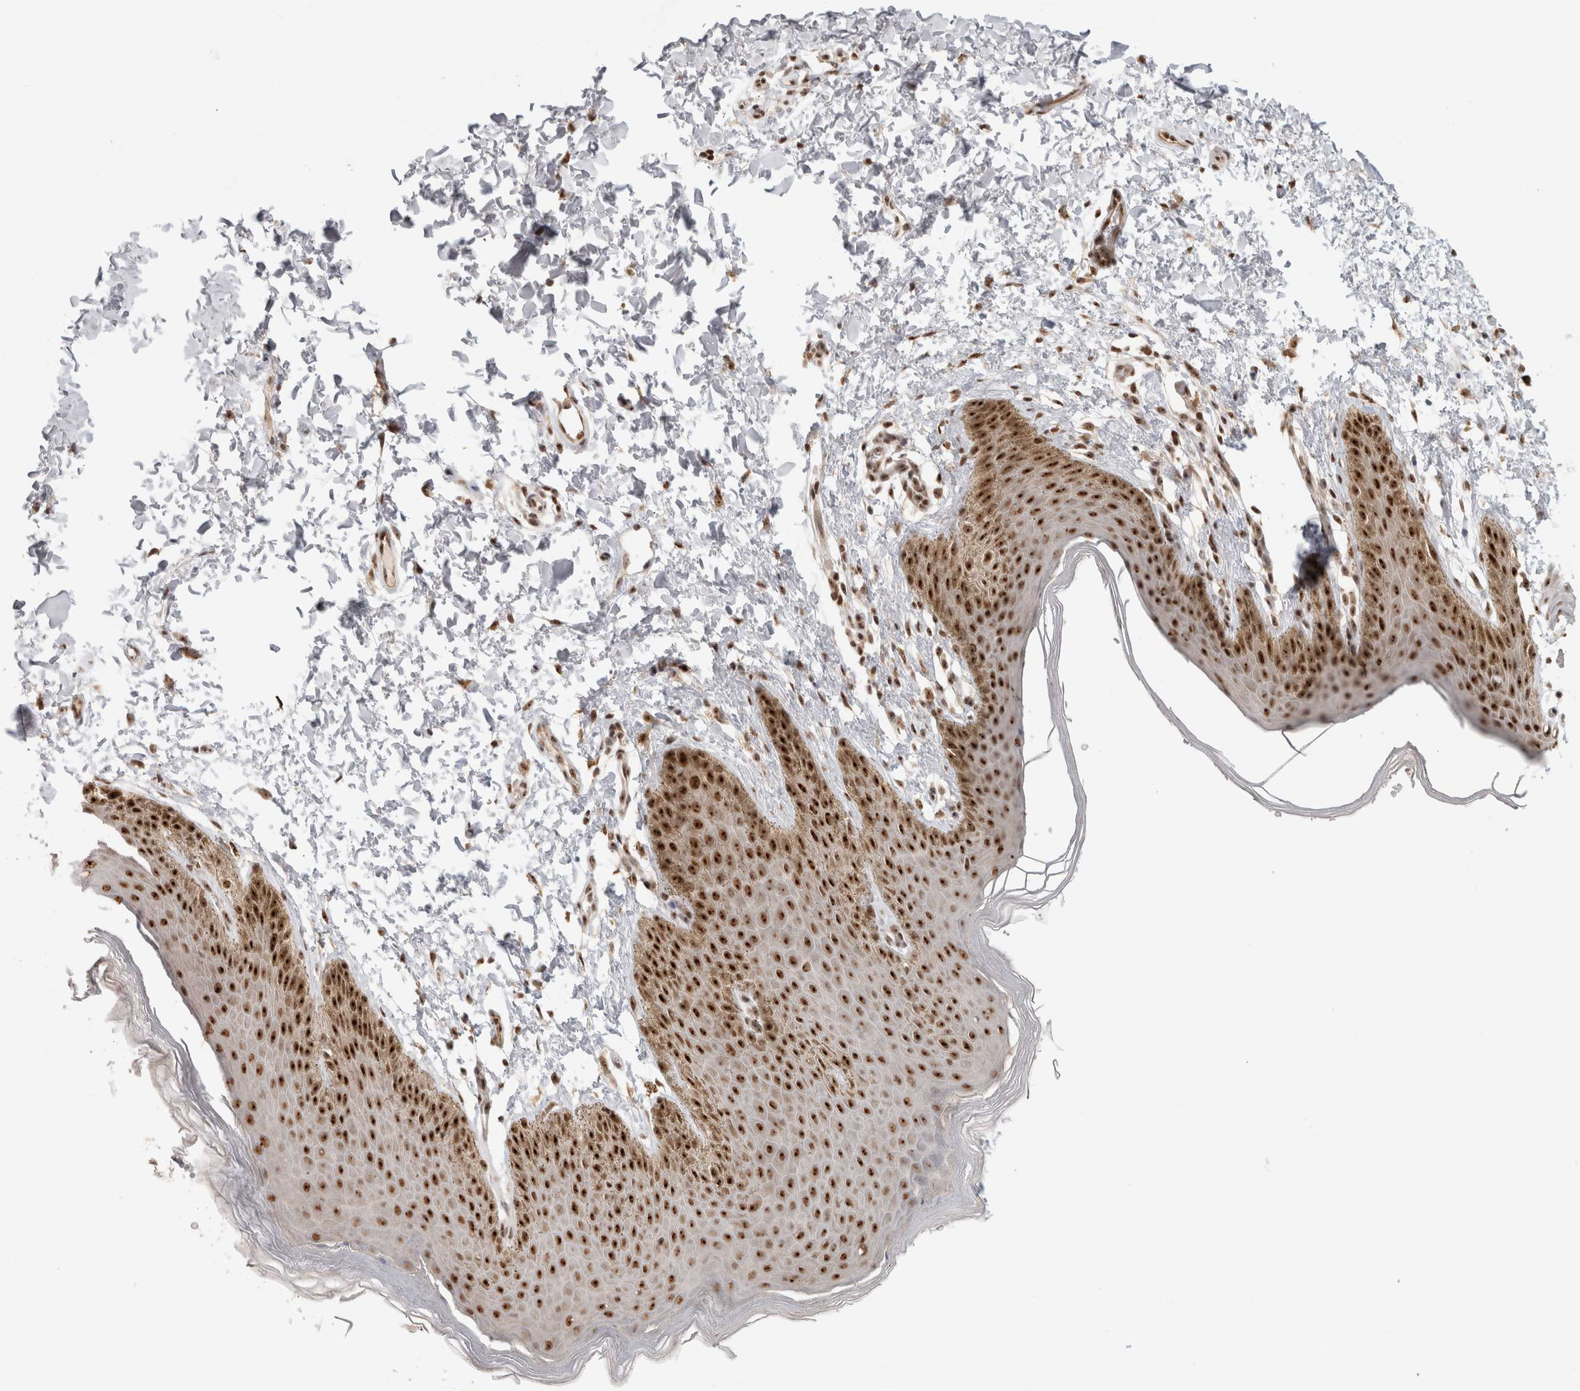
{"staining": {"intensity": "strong", "quantity": ">75%", "location": "nuclear"}, "tissue": "skin", "cell_type": "Epidermal cells", "image_type": "normal", "snomed": [{"axis": "morphology", "description": "Normal tissue, NOS"}, {"axis": "topography", "description": "Anal"}, {"axis": "topography", "description": "Peripheral nerve tissue"}], "caption": "A high-resolution histopathology image shows immunohistochemistry (IHC) staining of normal skin, which reveals strong nuclear positivity in about >75% of epidermal cells.", "gene": "EBNA1BP2", "patient": {"sex": "male", "age": 44}}